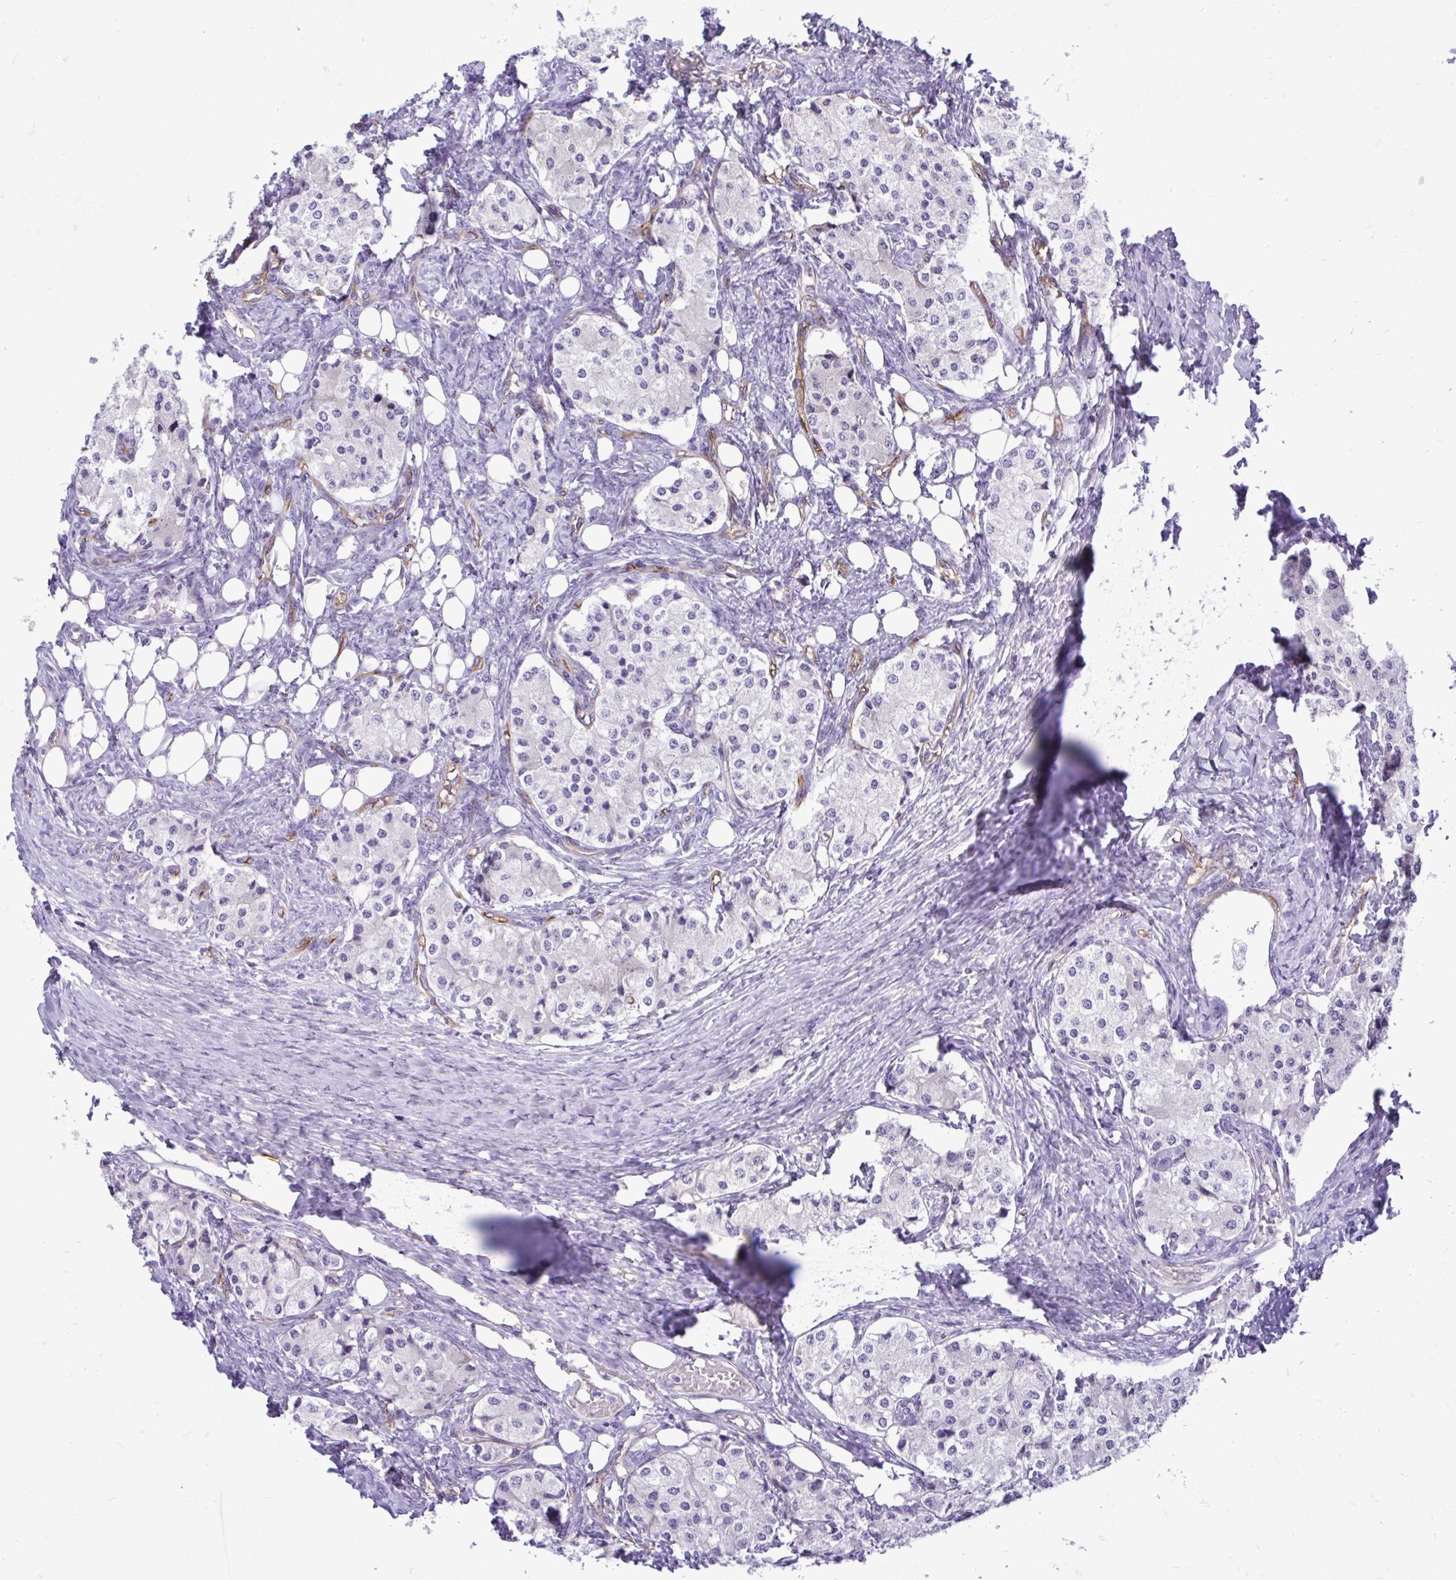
{"staining": {"intensity": "negative", "quantity": "none", "location": "none"}, "tissue": "carcinoid", "cell_type": "Tumor cells", "image_type": "cancer", "snomed": [{"axis": "morphology", "description": "Carcinoid, malignant, NOS"}, {"axis": "topography", "description": "Colon"}], "caption": "A photomicrograph of carcinoid stained for a protein displays no brown staining in tumor cells.", "gene": "ABCG2", "patient": {"sex": "female", "age": 52}}